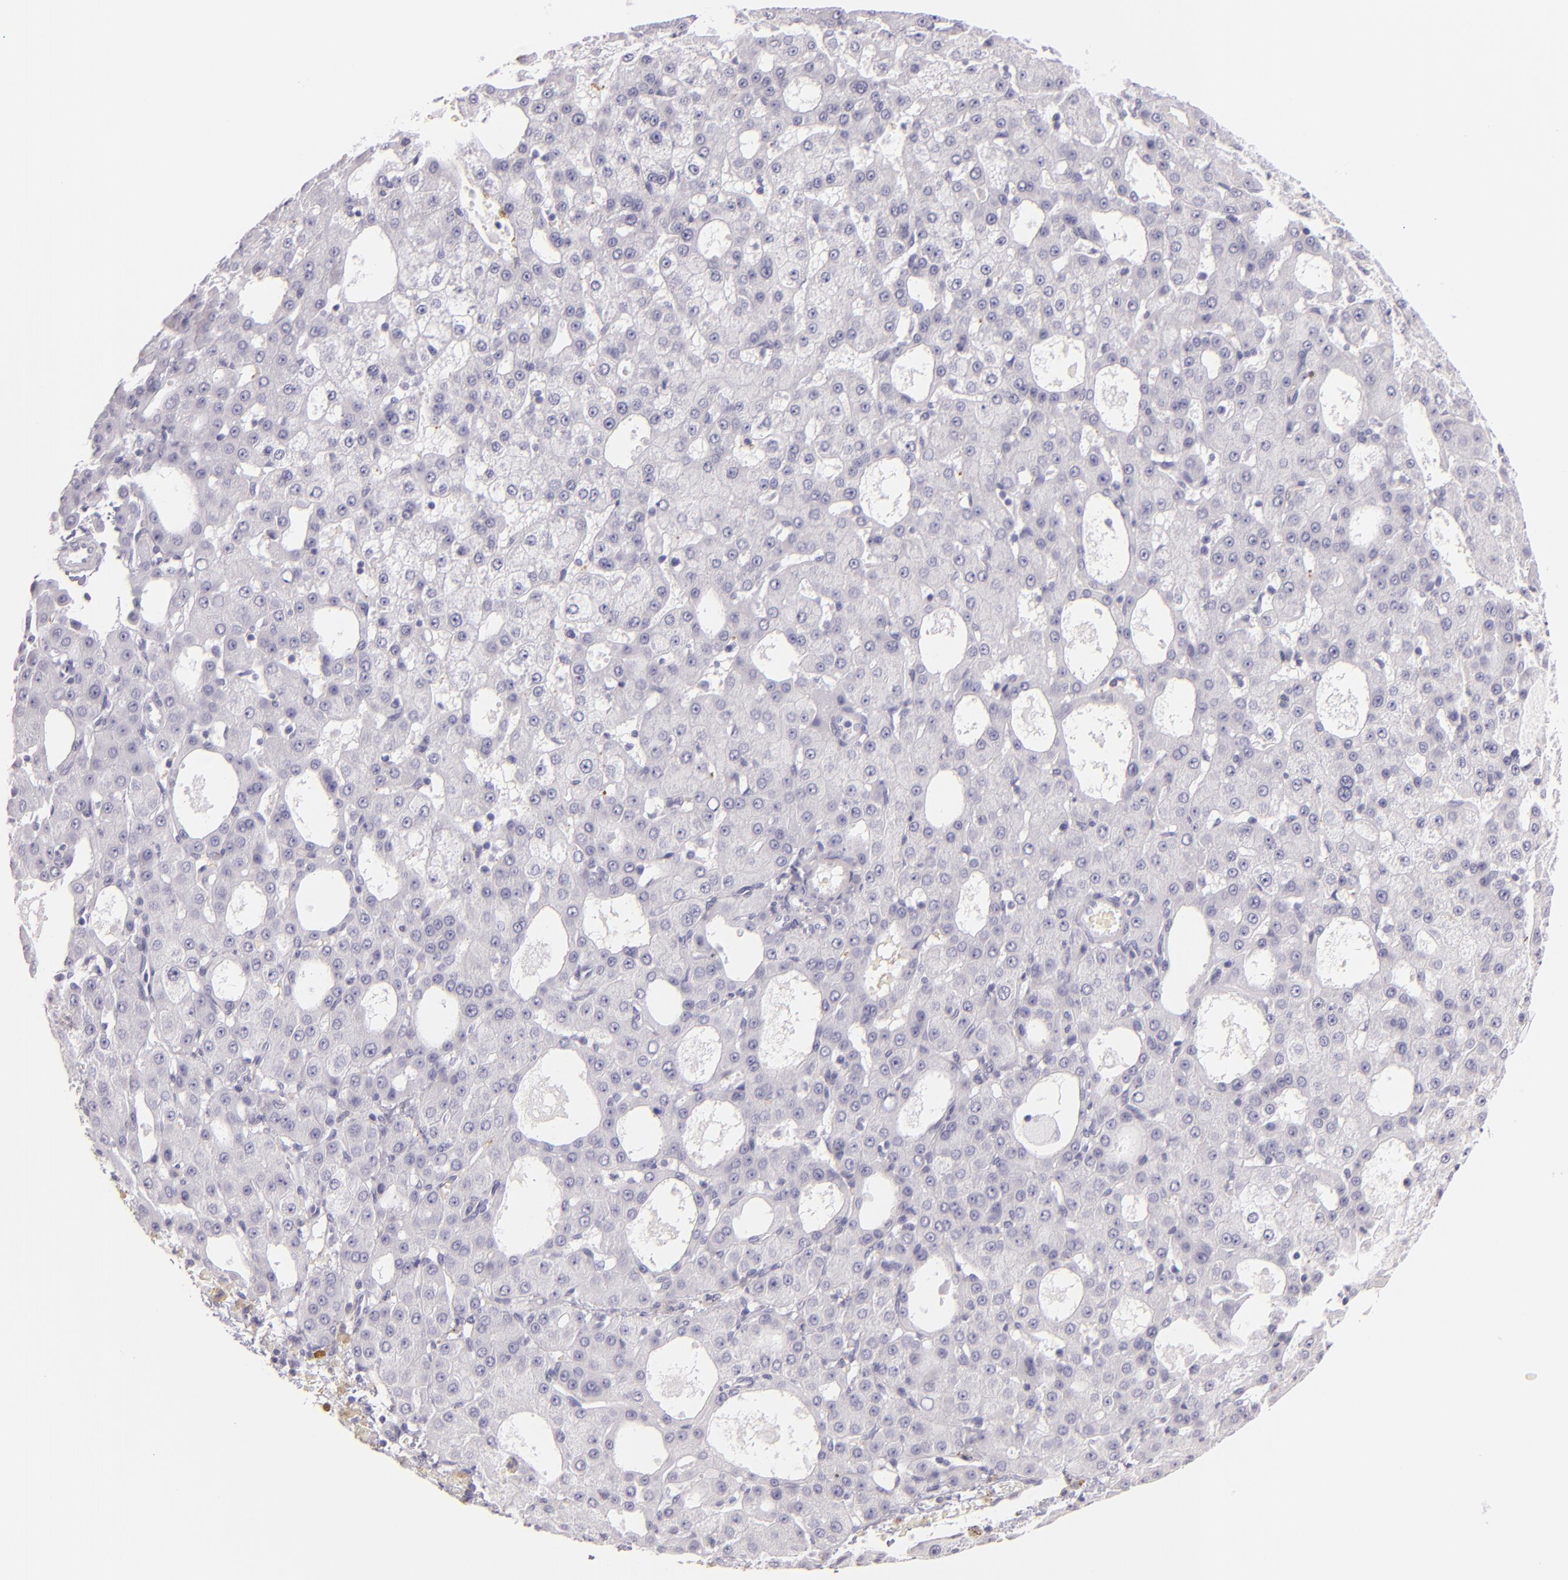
{"staining": {"intensity": "negative", "quantity": "none", "location": "none"}, "tissue": "liver cancer", "cell_type": "Tumor cells", "image_type": "cancer", "snomed": [{"axis": "morphology", "description": "Carcinoma, Hepatocellular, NOS"}, {"axis": "topography", "description": "Liver"}], "caption": "DAB (3,3'-diaminobenzidine) immunohistochemical staining of human hepatocellular carcinoma (liver) exhibits no significant positivity in tumor cells.", "gene": "SELP", "patient": {"sex": "male", "age": 47}}